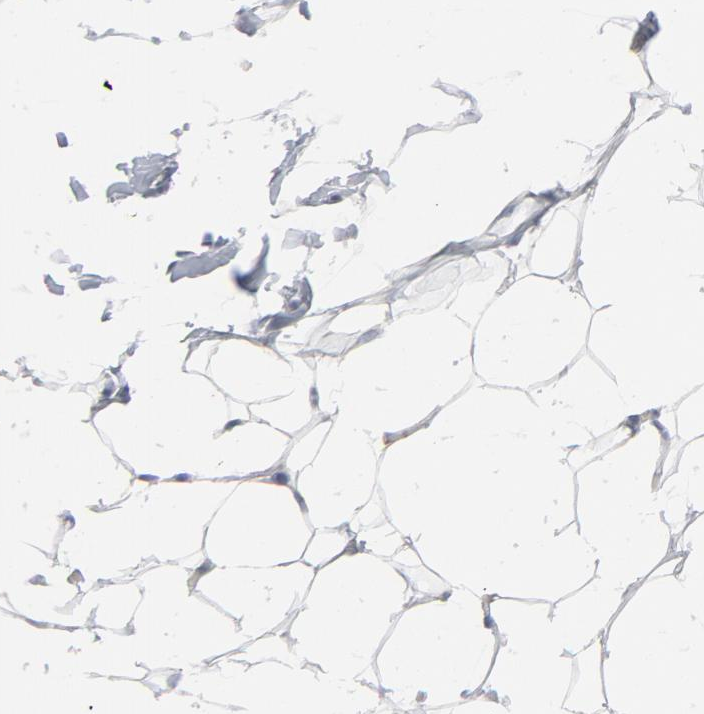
{"staining": {"intensity": "negative", "quantity": "none", "location": "none"}, "tissue": "adipose tissue", "cell_type": "Adipocytes", "image_type": "normal", "snomed": [{"axis": "morphology", "description": "Normal tissue, NOS"}, {"axis": "topography", "description": "Soft tissue"}], "caption": "An immunohistochemistry (IHC) photomicrograph of benign adipose tissue is shown. There is no staining in adipocytes of adipose tissue.", "gene": "PRDX1", "patient": {"sex": "male", "age": 26}}